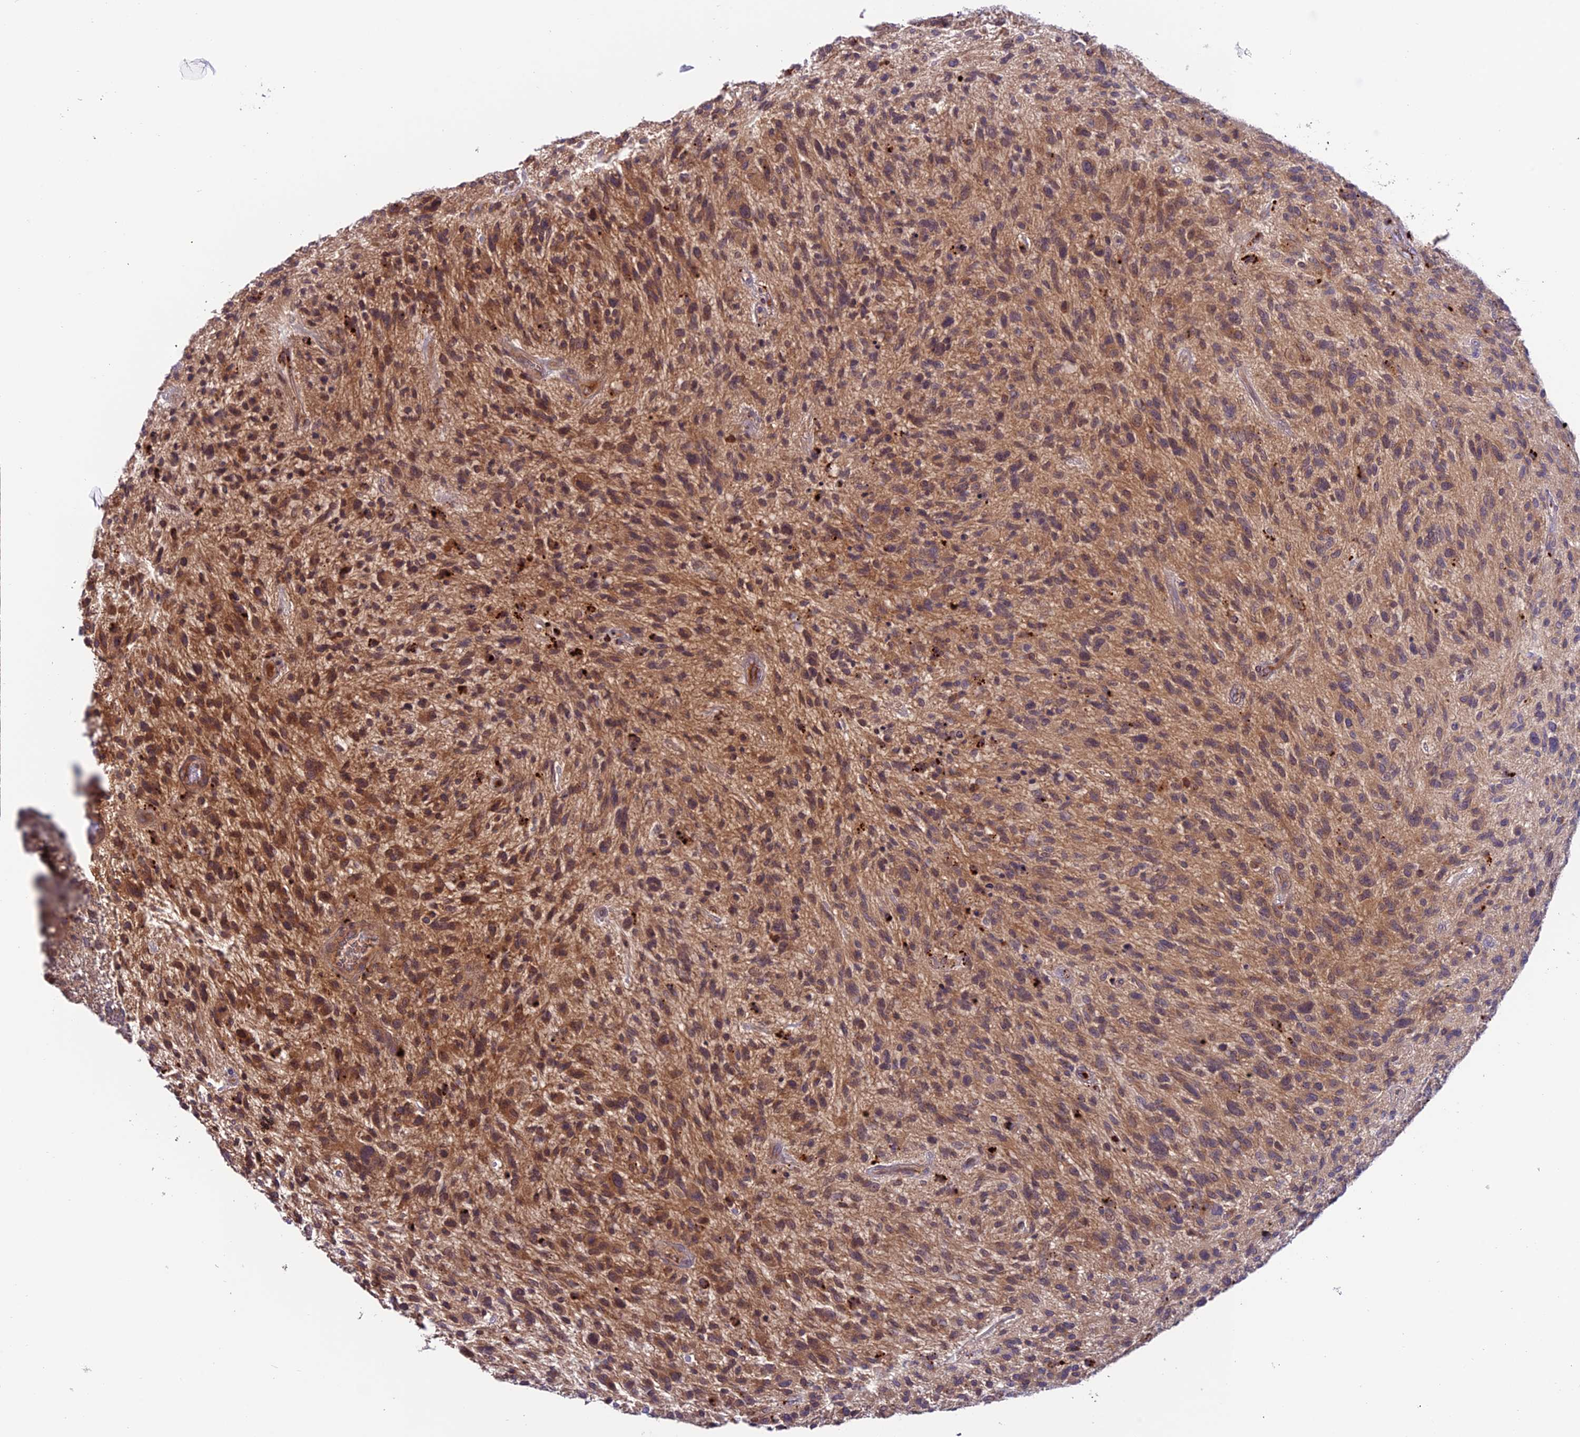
{"staining": {"intensity": "moderate", "quantity": ">75%", "location": "cytoplasmic/membranous"}, "tissue": "glioma", "cell_type": "Tumor cells", "image_type": "cancer", "snomed": [{"axis": "morphology", "description": "Glioma, malignant, High grade"}, {"axis": "topography", "description": "Brain"}], "caption": "Glioma stained for a protein displays moderate cytoplasmic/membranous positivity in tumor cells.", "gene": "ARHGEF18", "patient": {"sex": "male", "age": 47}}